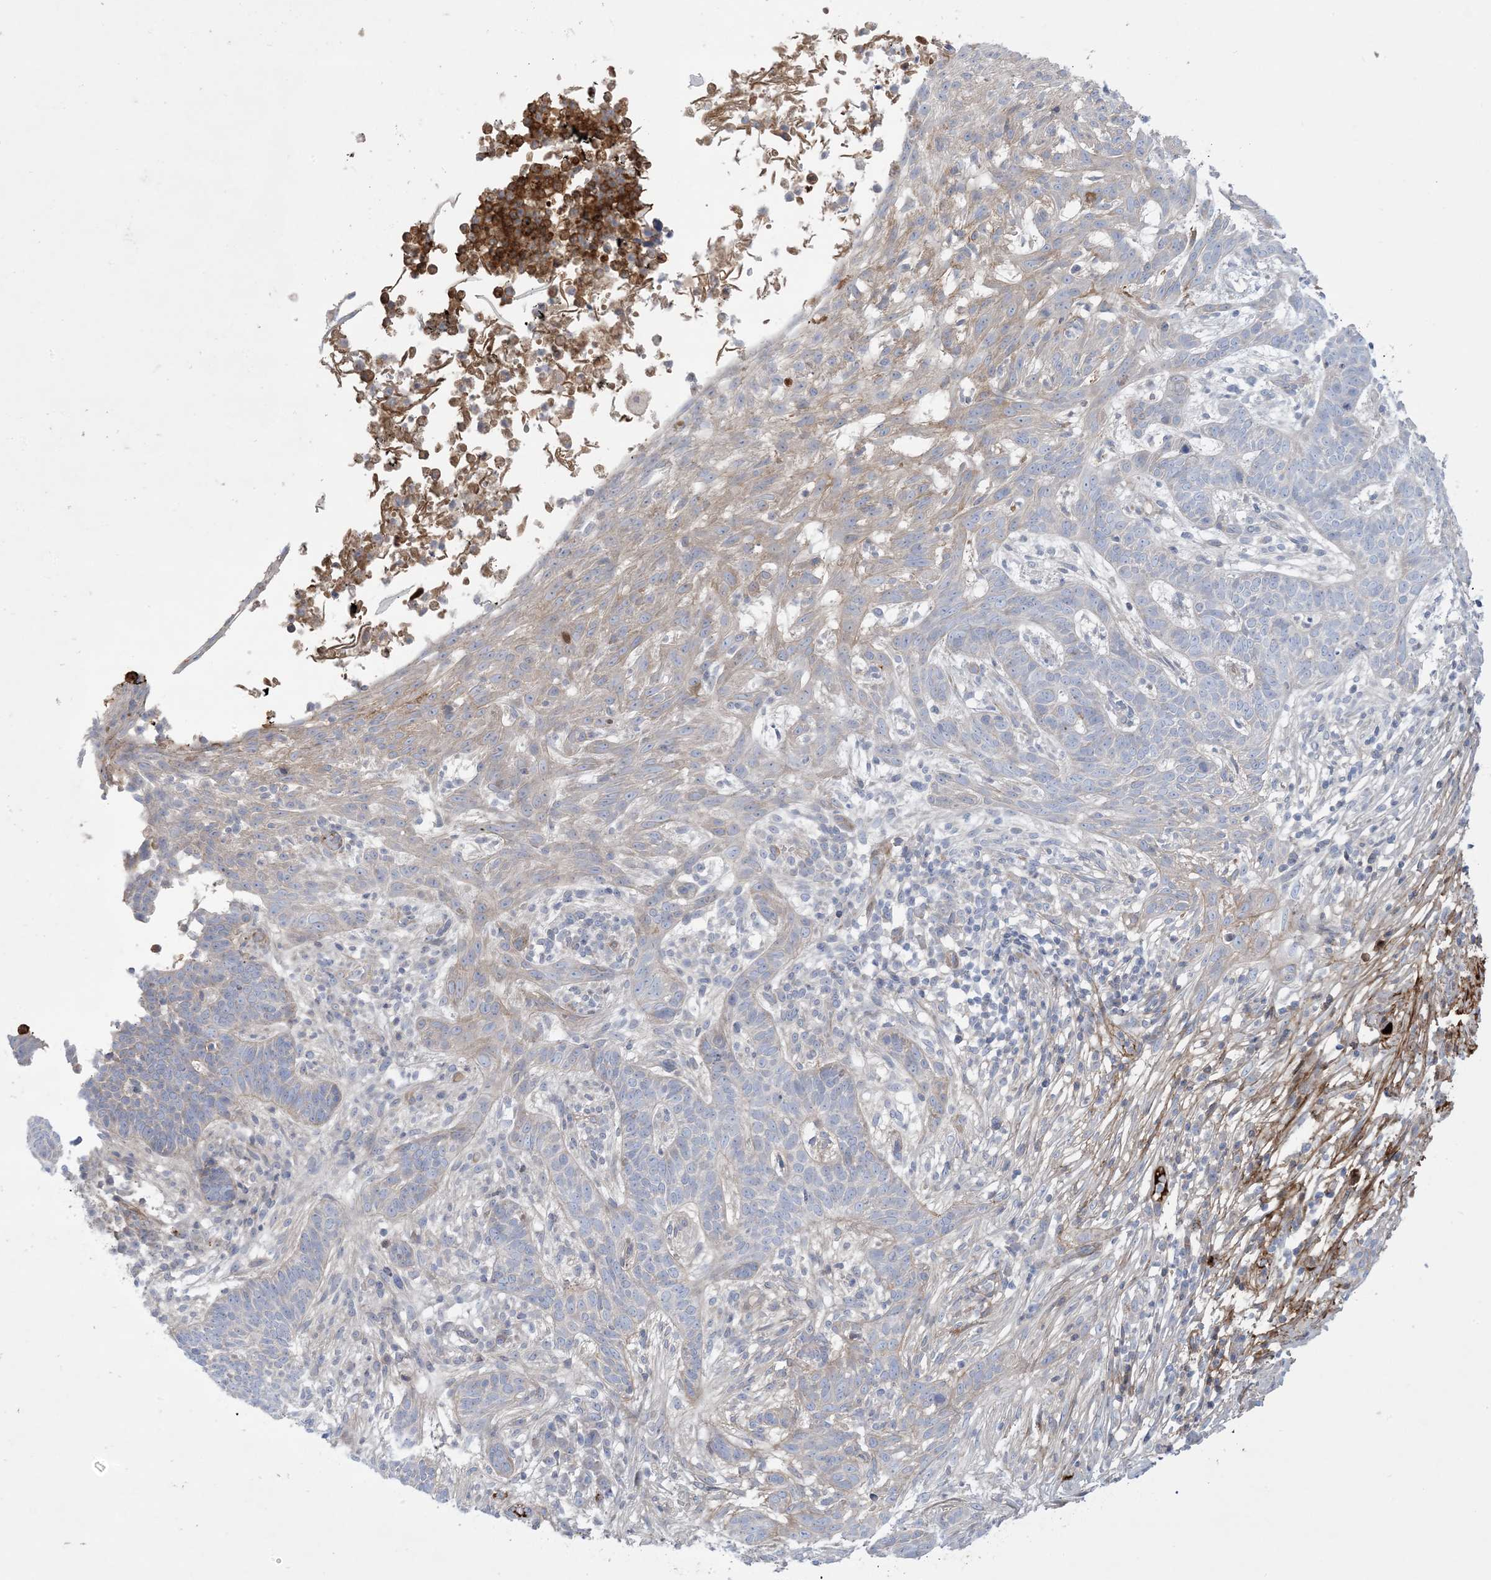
{"staining": {"intensity": "weak", "quantity": "<25%", "location": "cytoplasmic/membranous"}, "tissue": "skin cancer", "cell_type": "Tumor cells", "image_type": "cancer", "snomed": [{"axis": "morphology", "description": "Normal tissue, NOS"}, {"axis": "morphology", "description": "Basal cell carcinoma"}, {"axis": "topography", "description": "Skin"}], "caption": "Immunohistochemical staining of human skin cancer shows no significant expression in tumor cells.", "gene": "ATP11C", "patient": {"sex": "male", "age": 64}}